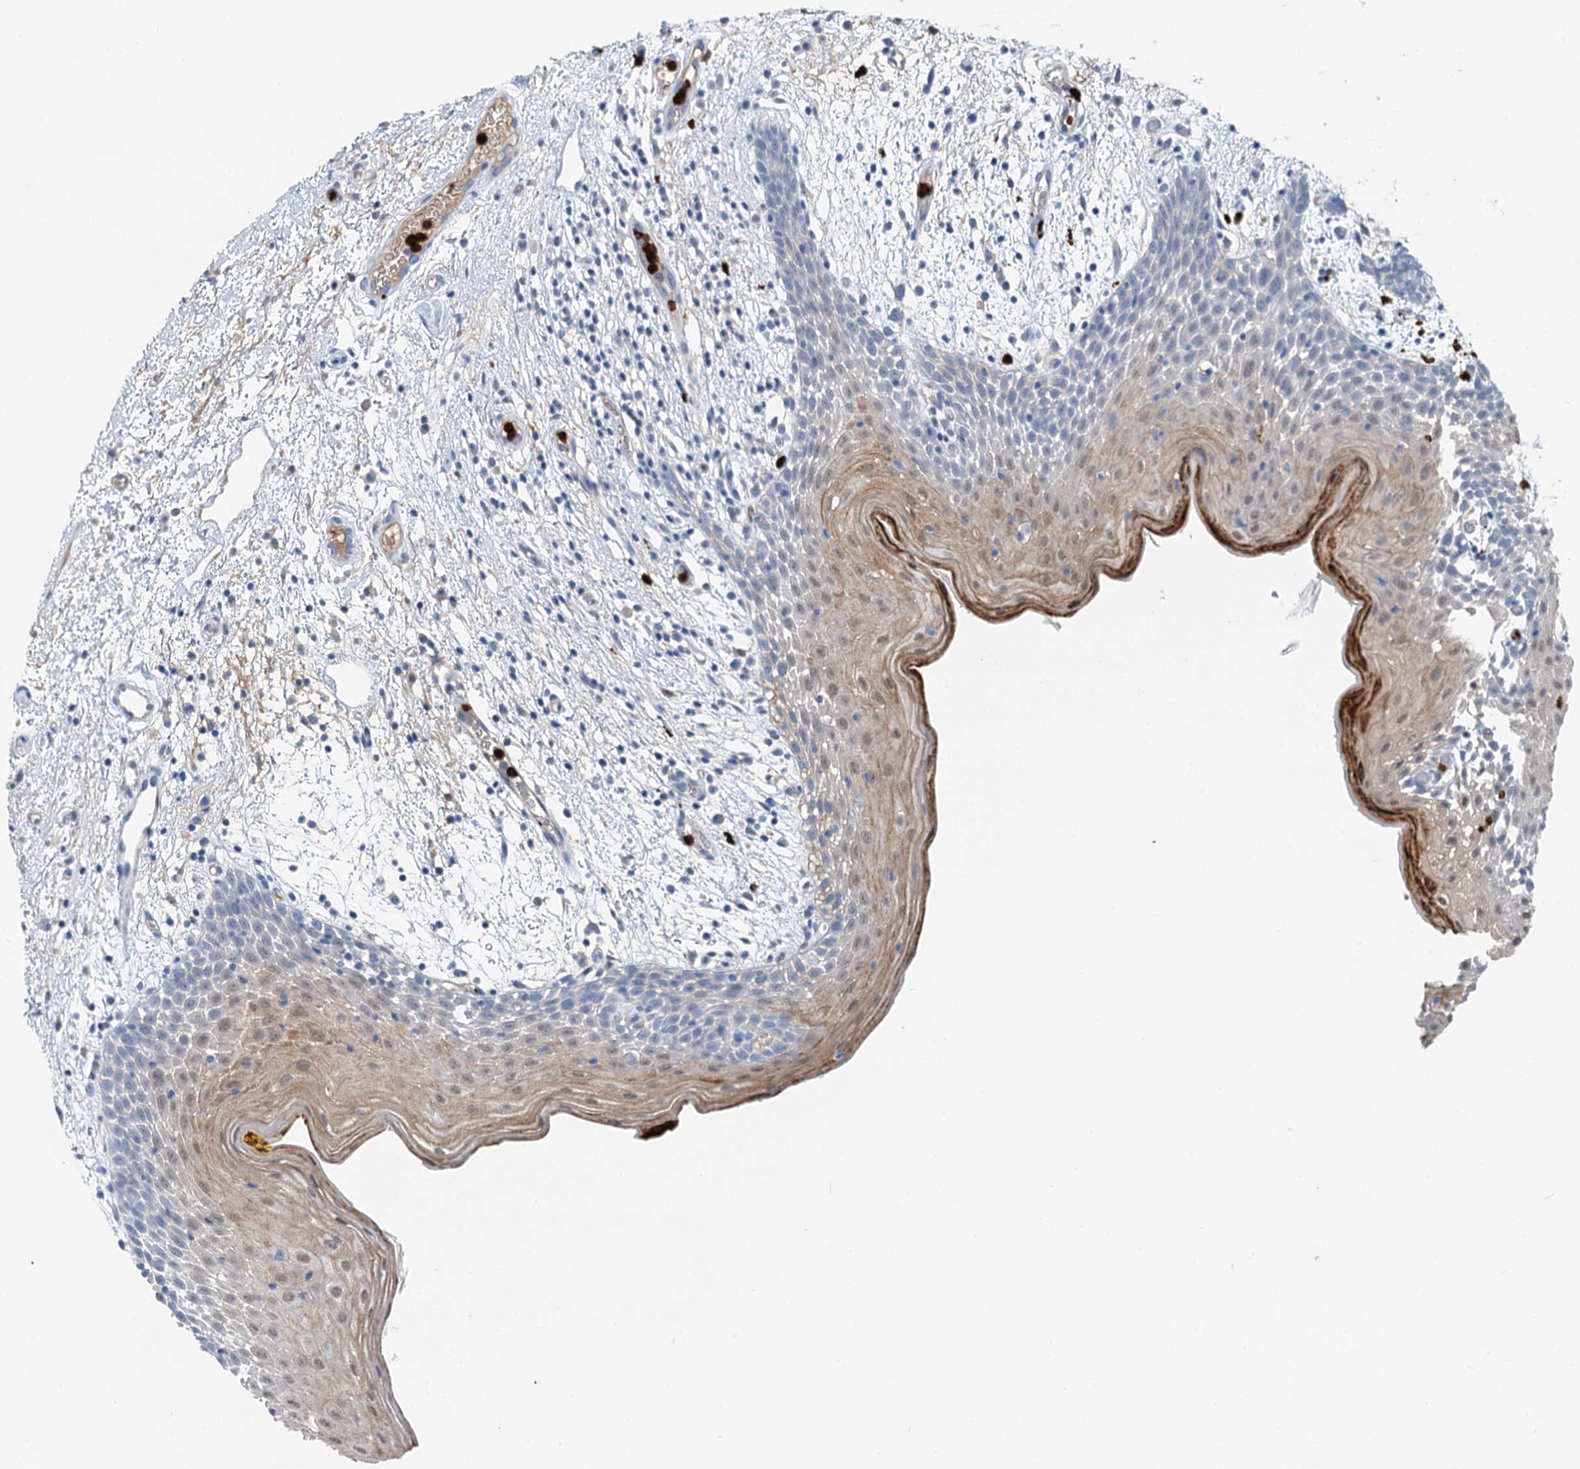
{"staining": {"intensity": "moderate", "quantity": "<25%", "location": "cytoplasmic/membranous"}, "tissue": "oral mucosa", "cell_type": "Squamous epithelial cells", "image_type": "normal", "snomed": [{"axis": "morphology", "description": "Normal tissue, NOS"}, {"axis": "topography", "description": "Skeletal muscle"}, {"axis": "topography", "description": "Oral tissue"}, {"axis": "topography", "description": "Salivary gland"}, {"axis": "topography", "description": "Peripheral nerve tissue"}], "caption": "Immunohistochemistry (IHC) (DAB) staining of benign oral mucosa shows moderate cytoplasmic/membranous protein positivity in about <25% of squamous epithelial cells. Immunohistochemistry (IHC) stains the protein in brown and the nuclei are stained blue.", "gene": "OTOA", "patient": {"sex": "male", "age": 54}}